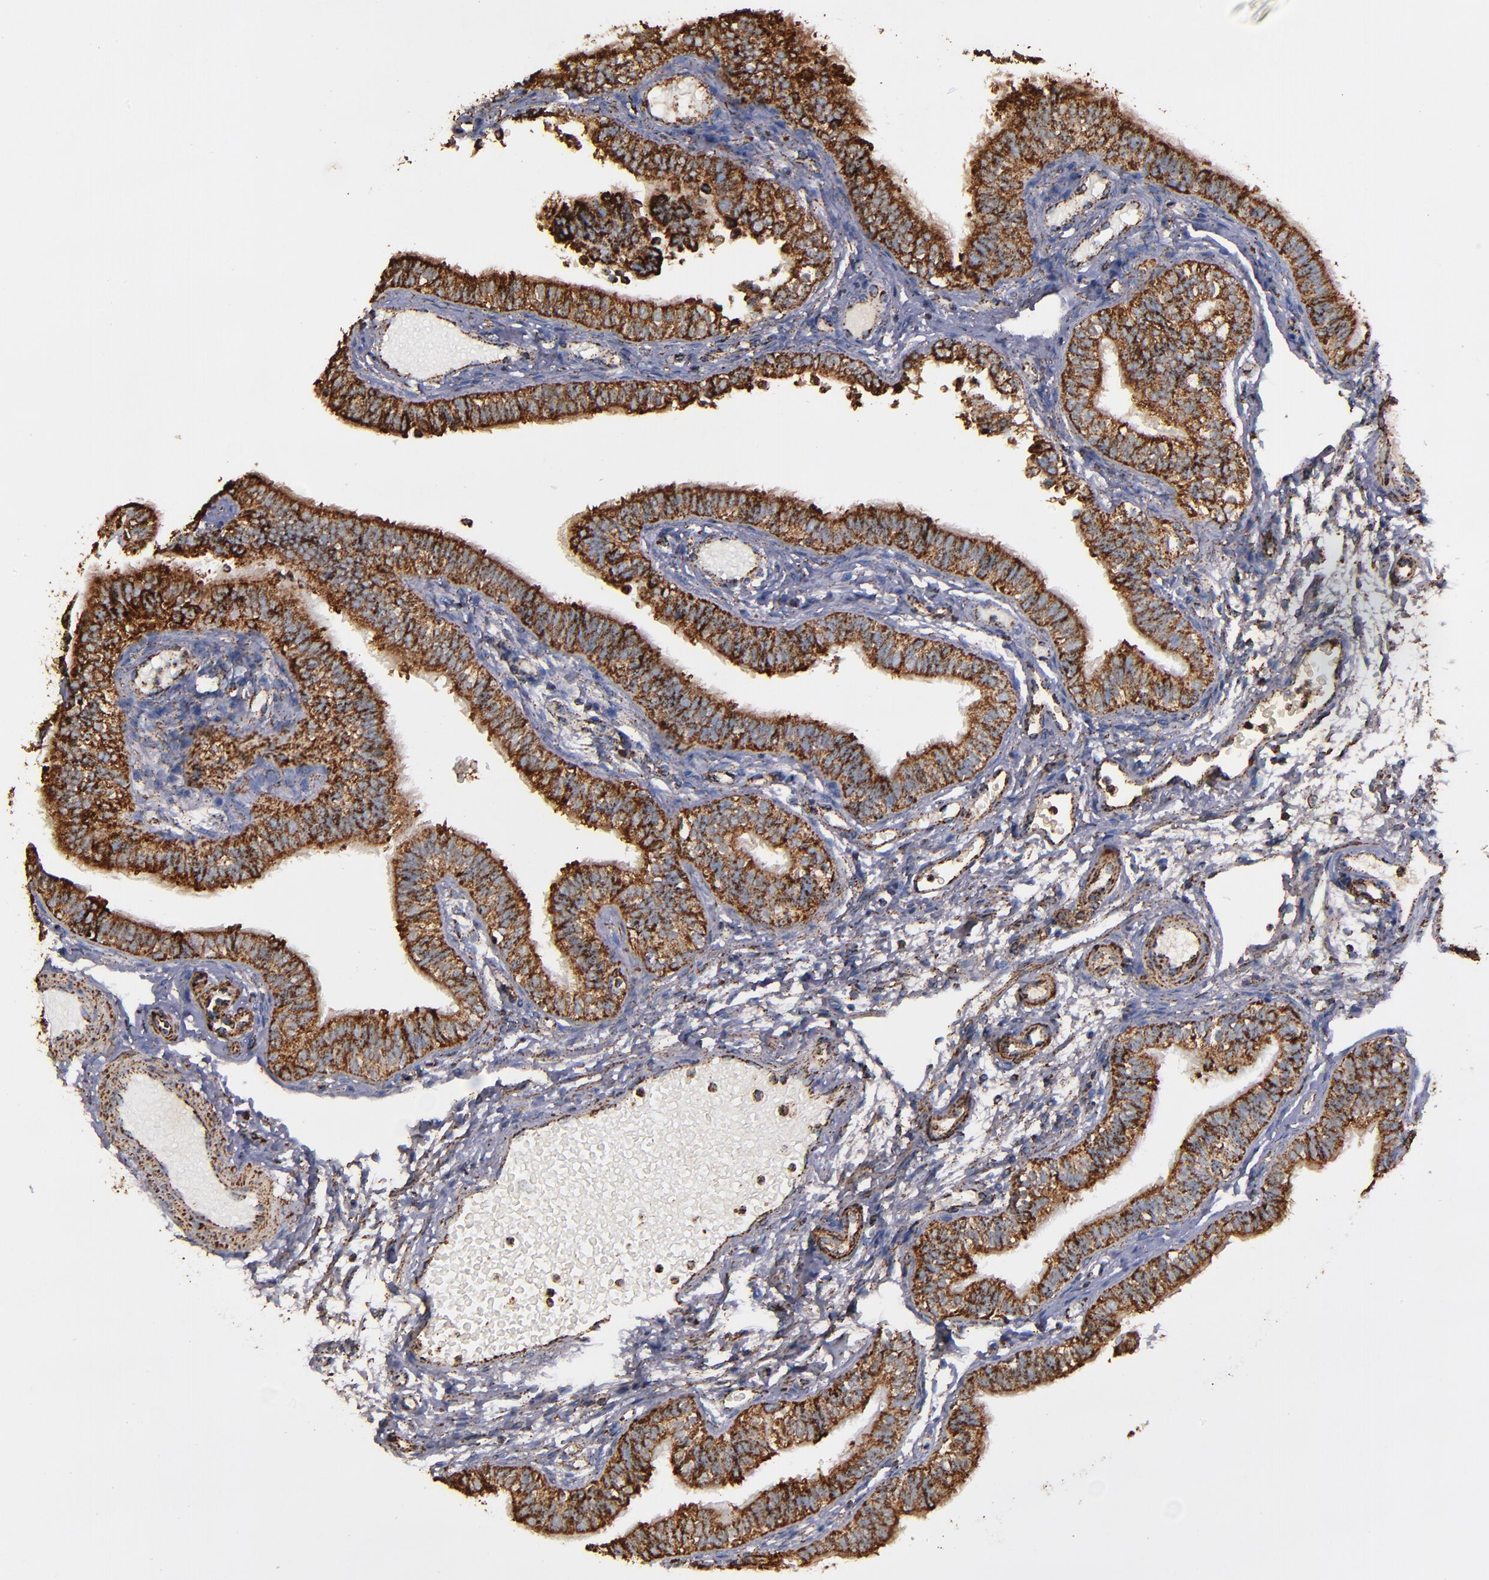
{"staining": {"intensity": "strong", "quantity": ">75%", "location": "cytoplasmic/membranous"}, "tissue": "fallopian tube", "cell_type": "Glandular cells", "image_type": "normal", "snomed": [{"axis": "morphology", "description": "Normal tissue, NOS"}, {"axis": "morphology", "description": "Dermoid, NOS"}, {"axis": "topography", "description": "Fallopian tube"}], "caption": "This is an image of immunohistochemistry (IHC) staining of normal fallopian tube, which shows strong positivity in the cytoplasmic/membranous of glandular cells.", "gene": "SOD2", "patient": {"sex": "female", "age": 33}}